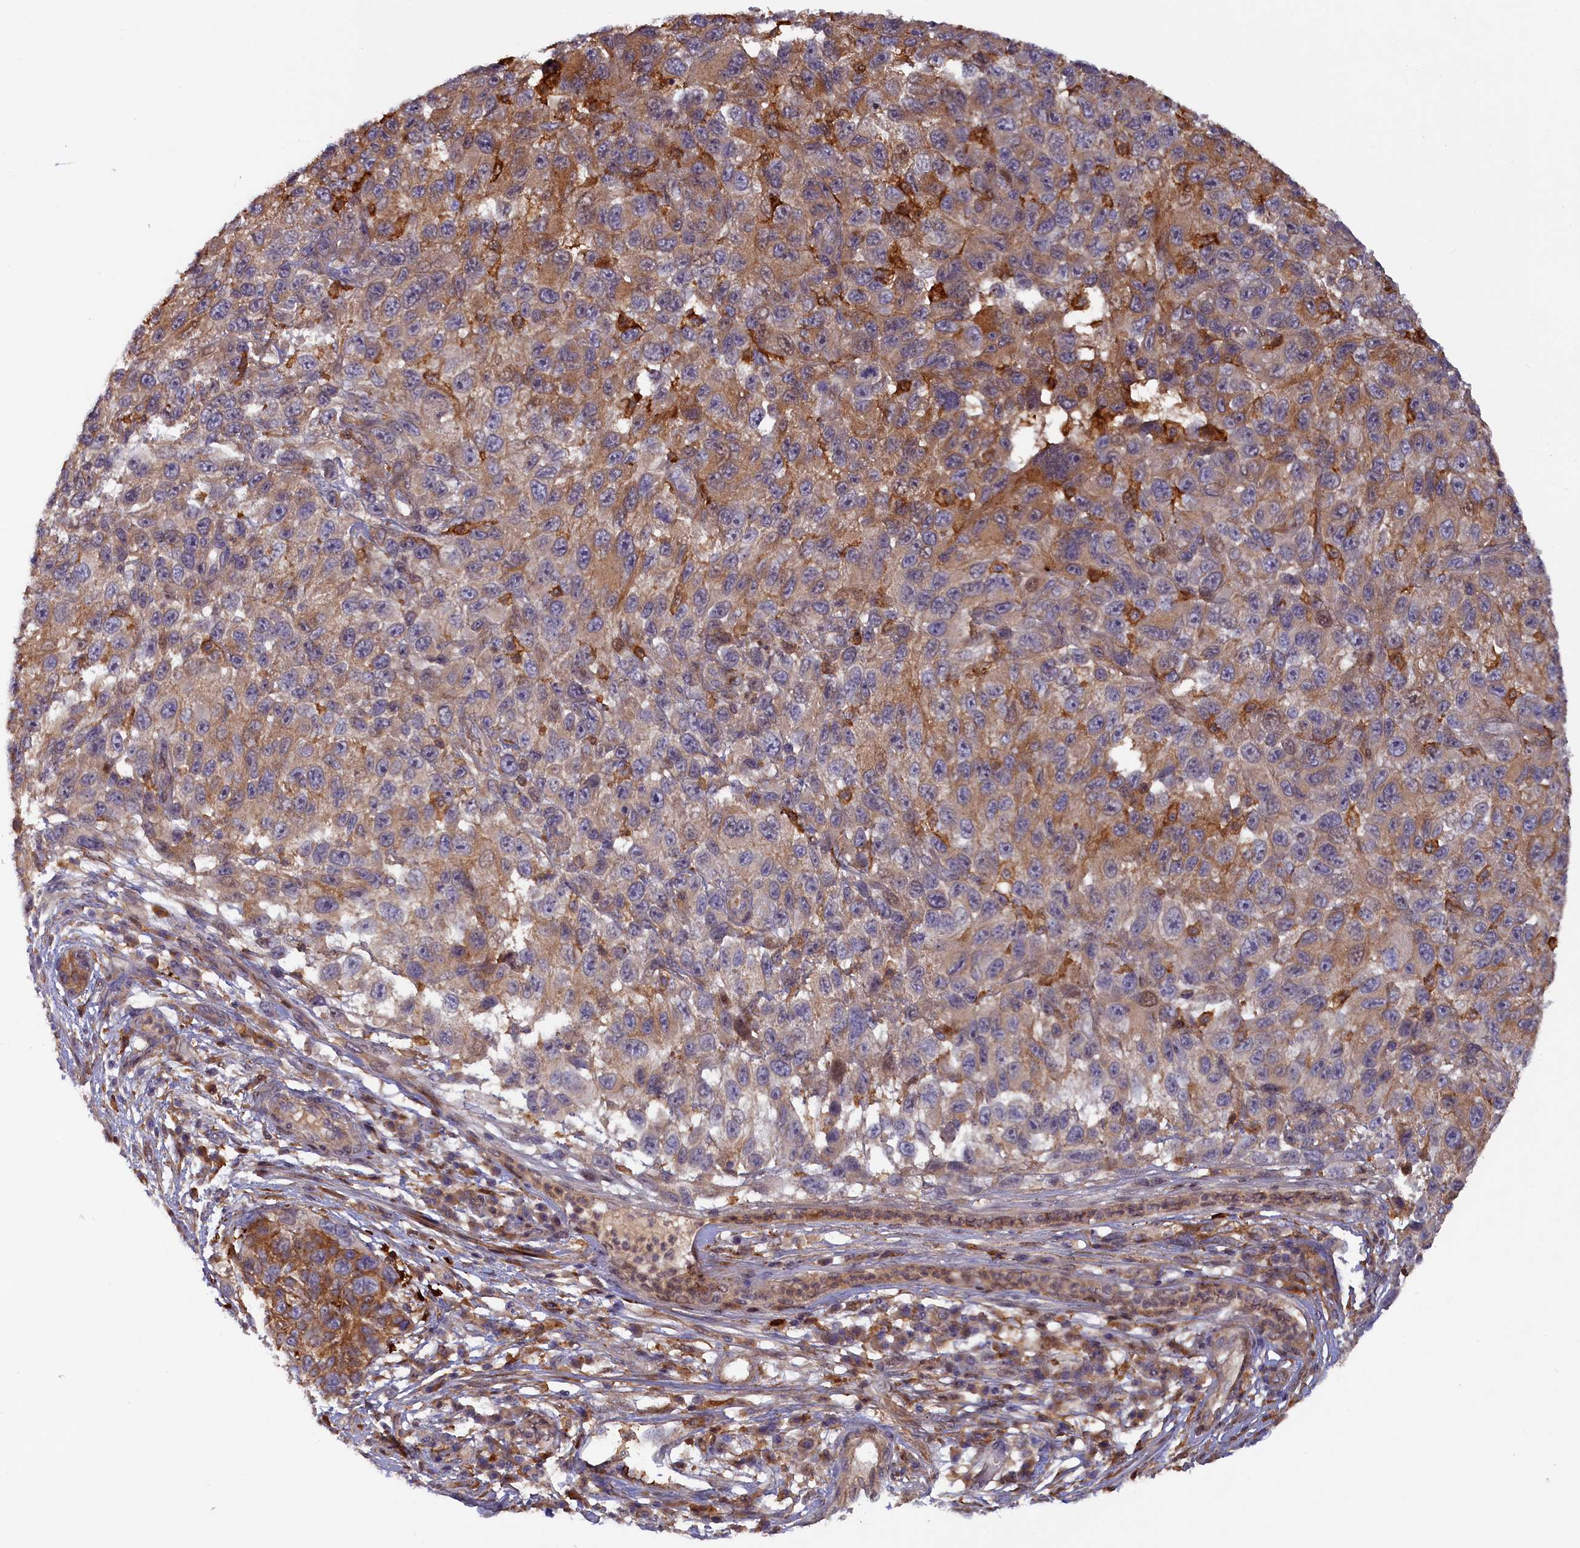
{"staining": {"intensity": "weak", "quantity": "25%-75%", "location": "cytoplasmic/membranous,nuclear"}, "tissue": "melanoma", "cell_type": "Tumor cells", "image_type": "cancer", "snomed": [{"axis": "morphology", "description": "Malignant melanoma, NOS"}, {"axis": "topography", "description": "Skin"}], "caption": "This micrograph exhibits IHC staining of human melanoma, with low weak cytoplasmic/membranous and nuclear staining in approximately 25%-75% of tumor cells.", "gene": "FERMT1", "patient": {"sex": "female", "age": 96}}